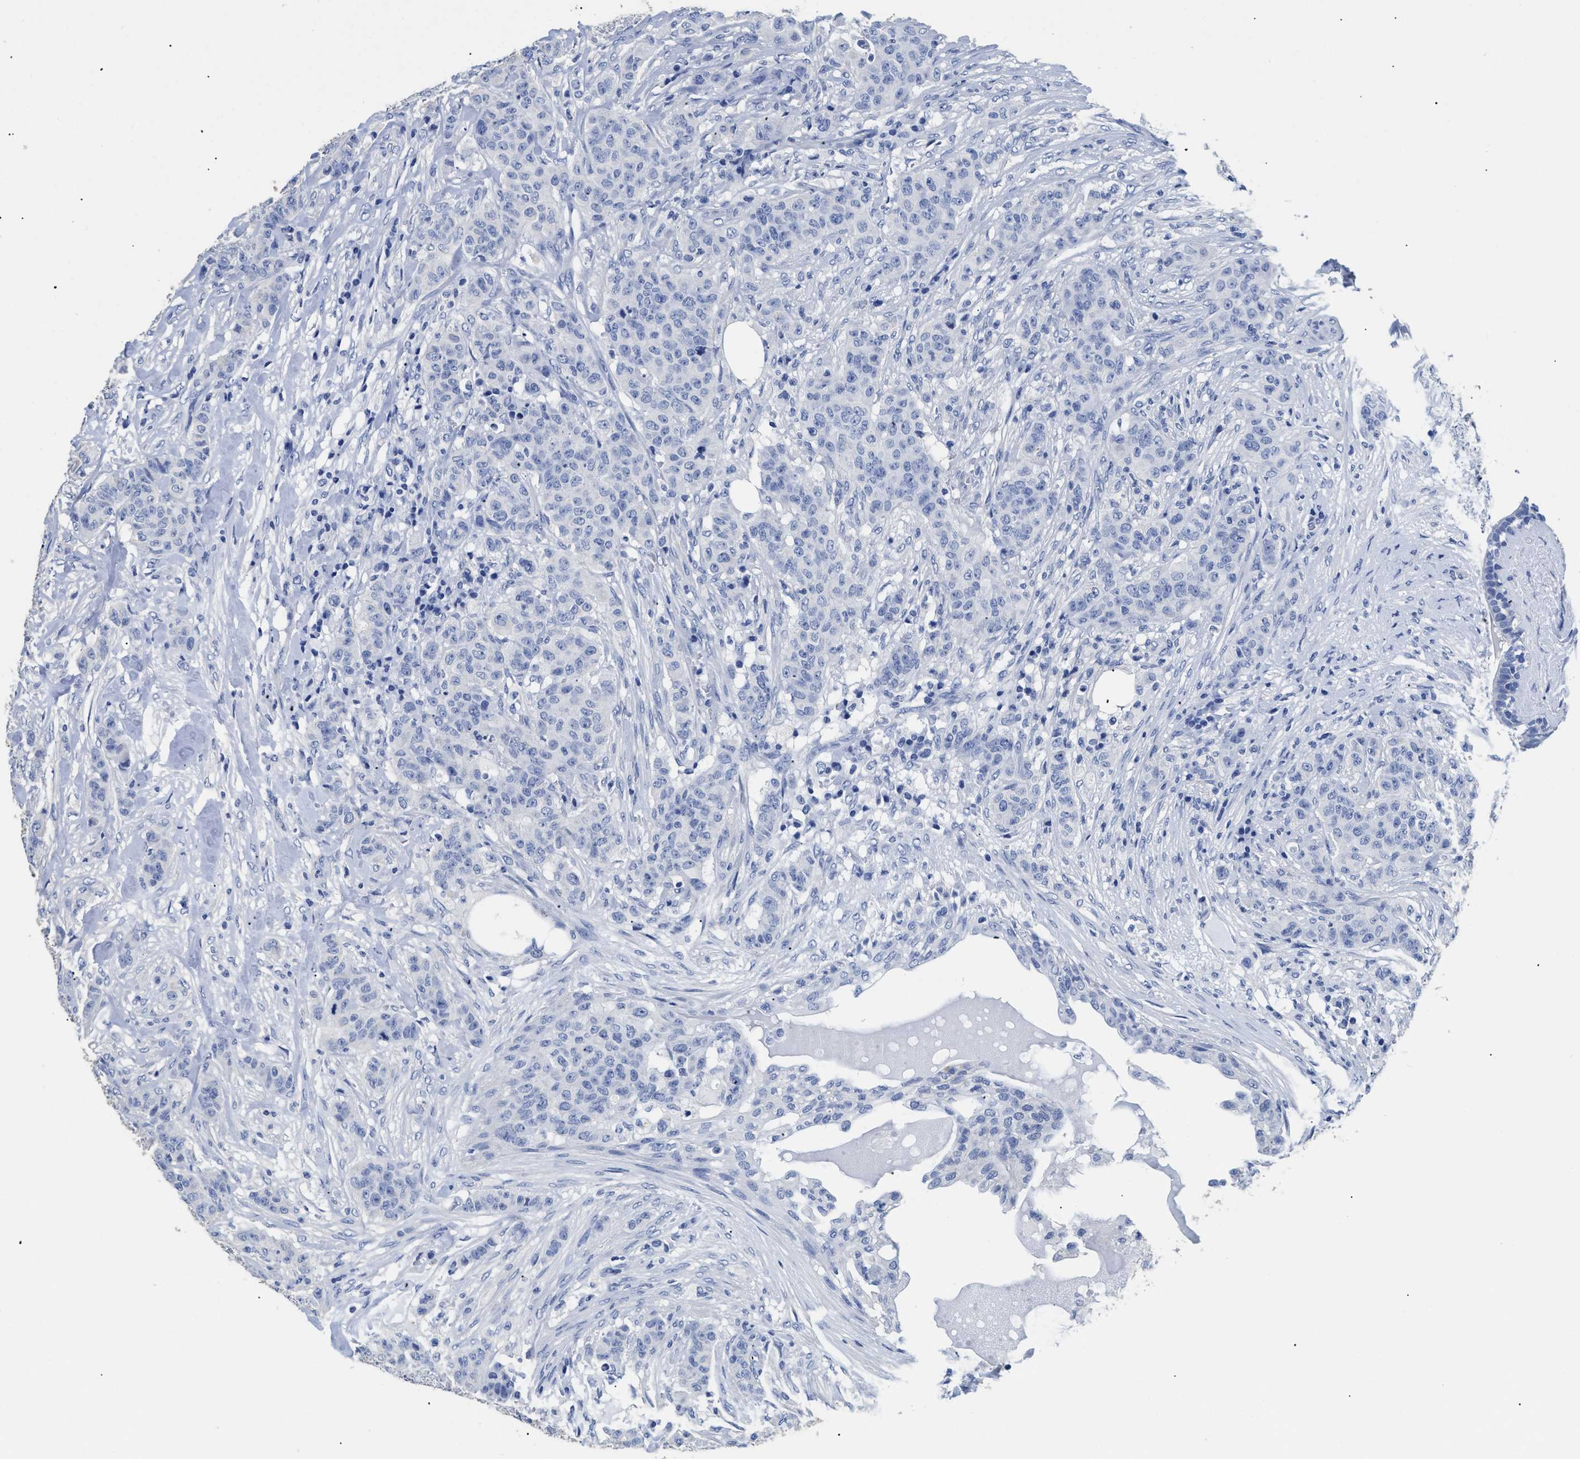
{"staining": {"intensity": "negative", "quantity": "none", "location": "none"}, "tissue": "breast cancer", "cell_type": "Tumor cells", "image_type": "cancer", "snomed": [{"axis": "morphology", "description": "Normal tissue, NOS"}, {"axis": "morphology", "description": "Duct carcinoma"}, {"axis": "topography", "description": "Breast"}], "caption": "DAB (3,3'-diaminobenzidine) immunohistochemical staining of breast cancer (infiltrating ductal carcinoma) exhibits no significant staining in tumor cells.", "gene": "DLC1", "patient": {"sex": "female", "age": 40}}